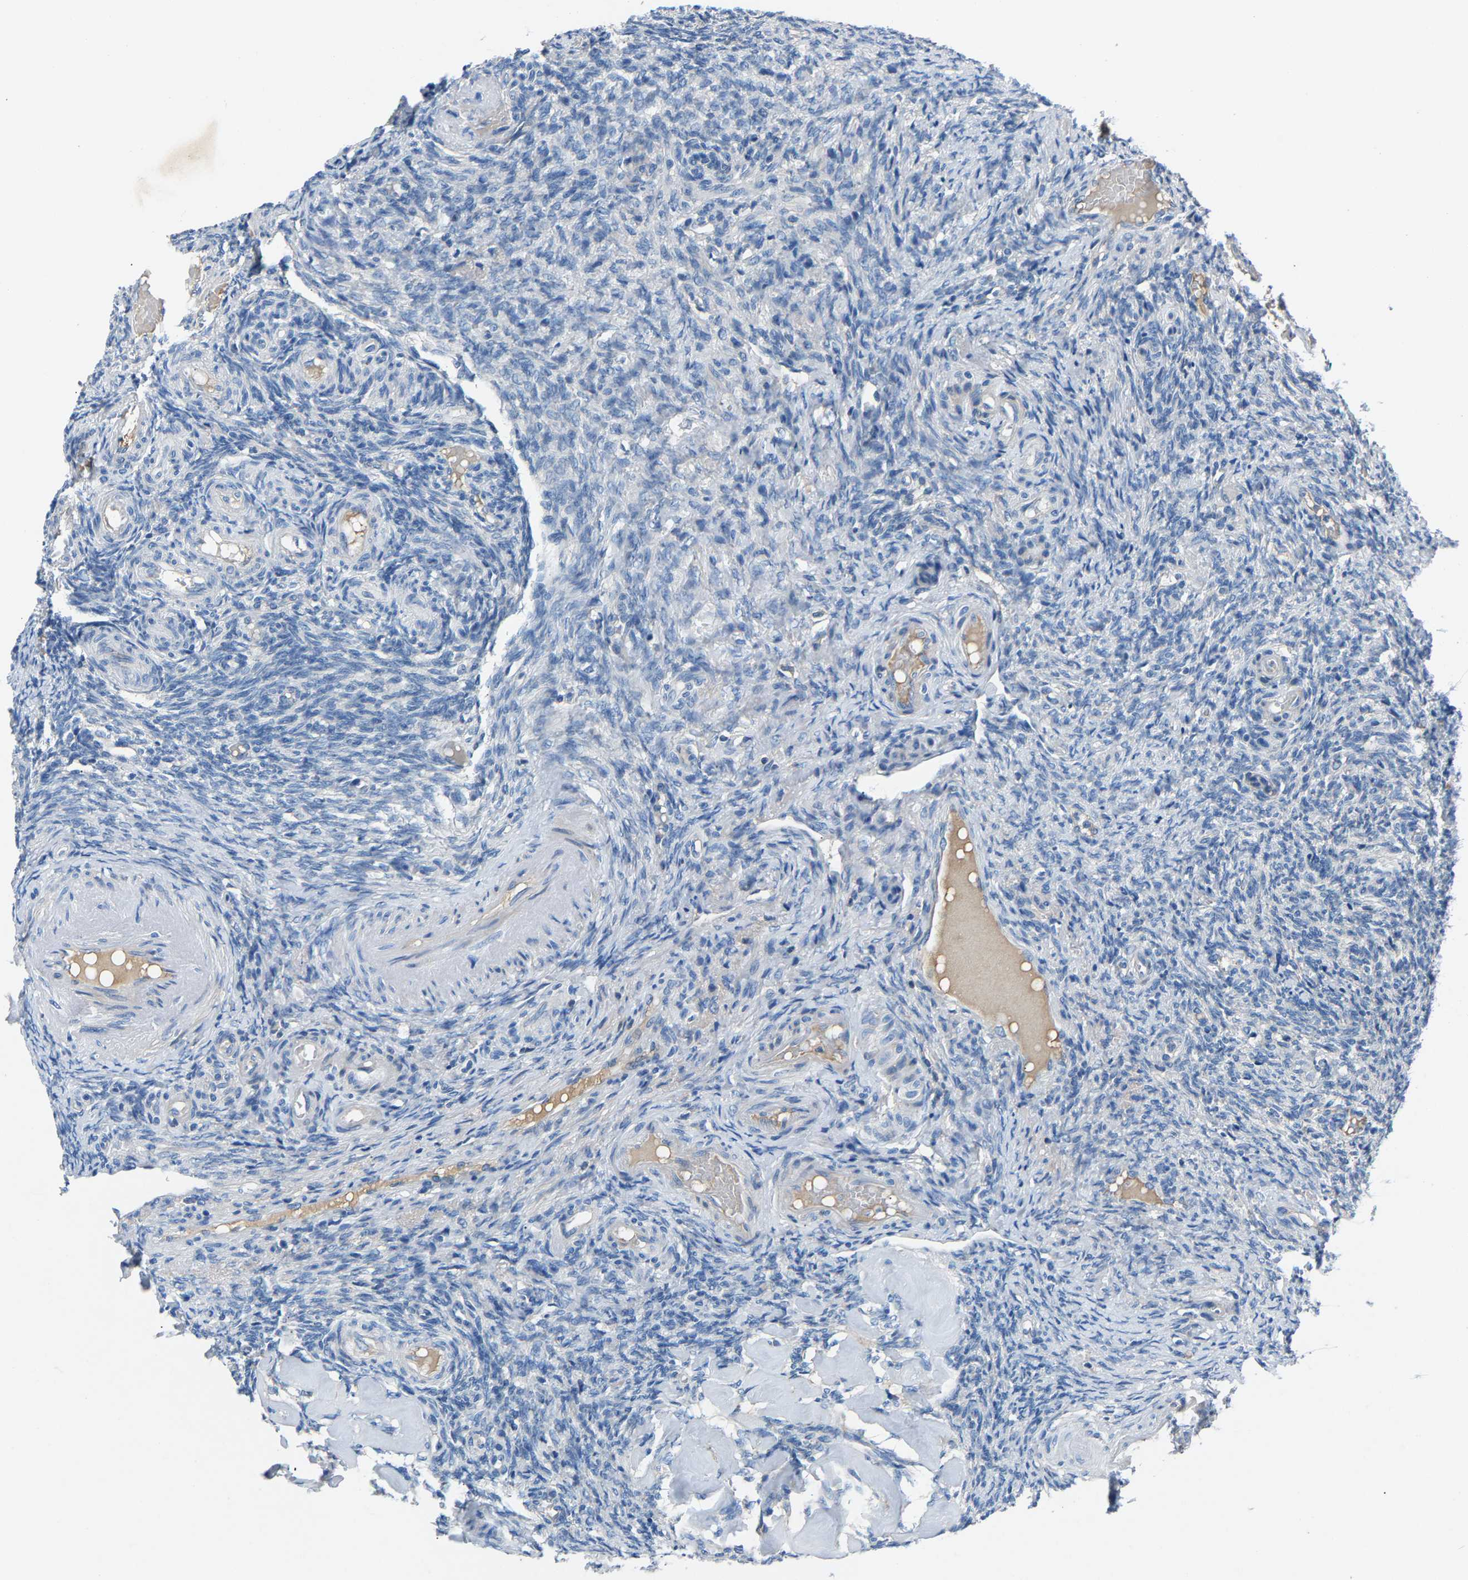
{"staining": {"intensity": "negative", "quantity": "none", "location": "none"}, "tissue": "ovary", "cell_type": "Follicle cells", "image_type": "normal", "snomed": [{"axis": "morphology", "description": "Normal tissue, NOS"}, {"axis": "topography", "description": "Ovary"}], "caption": "Follicle cells show no significant staining in normal ovary.", "gene": "DNAAF5", "patient": {"sex": "female", "age": 41}}